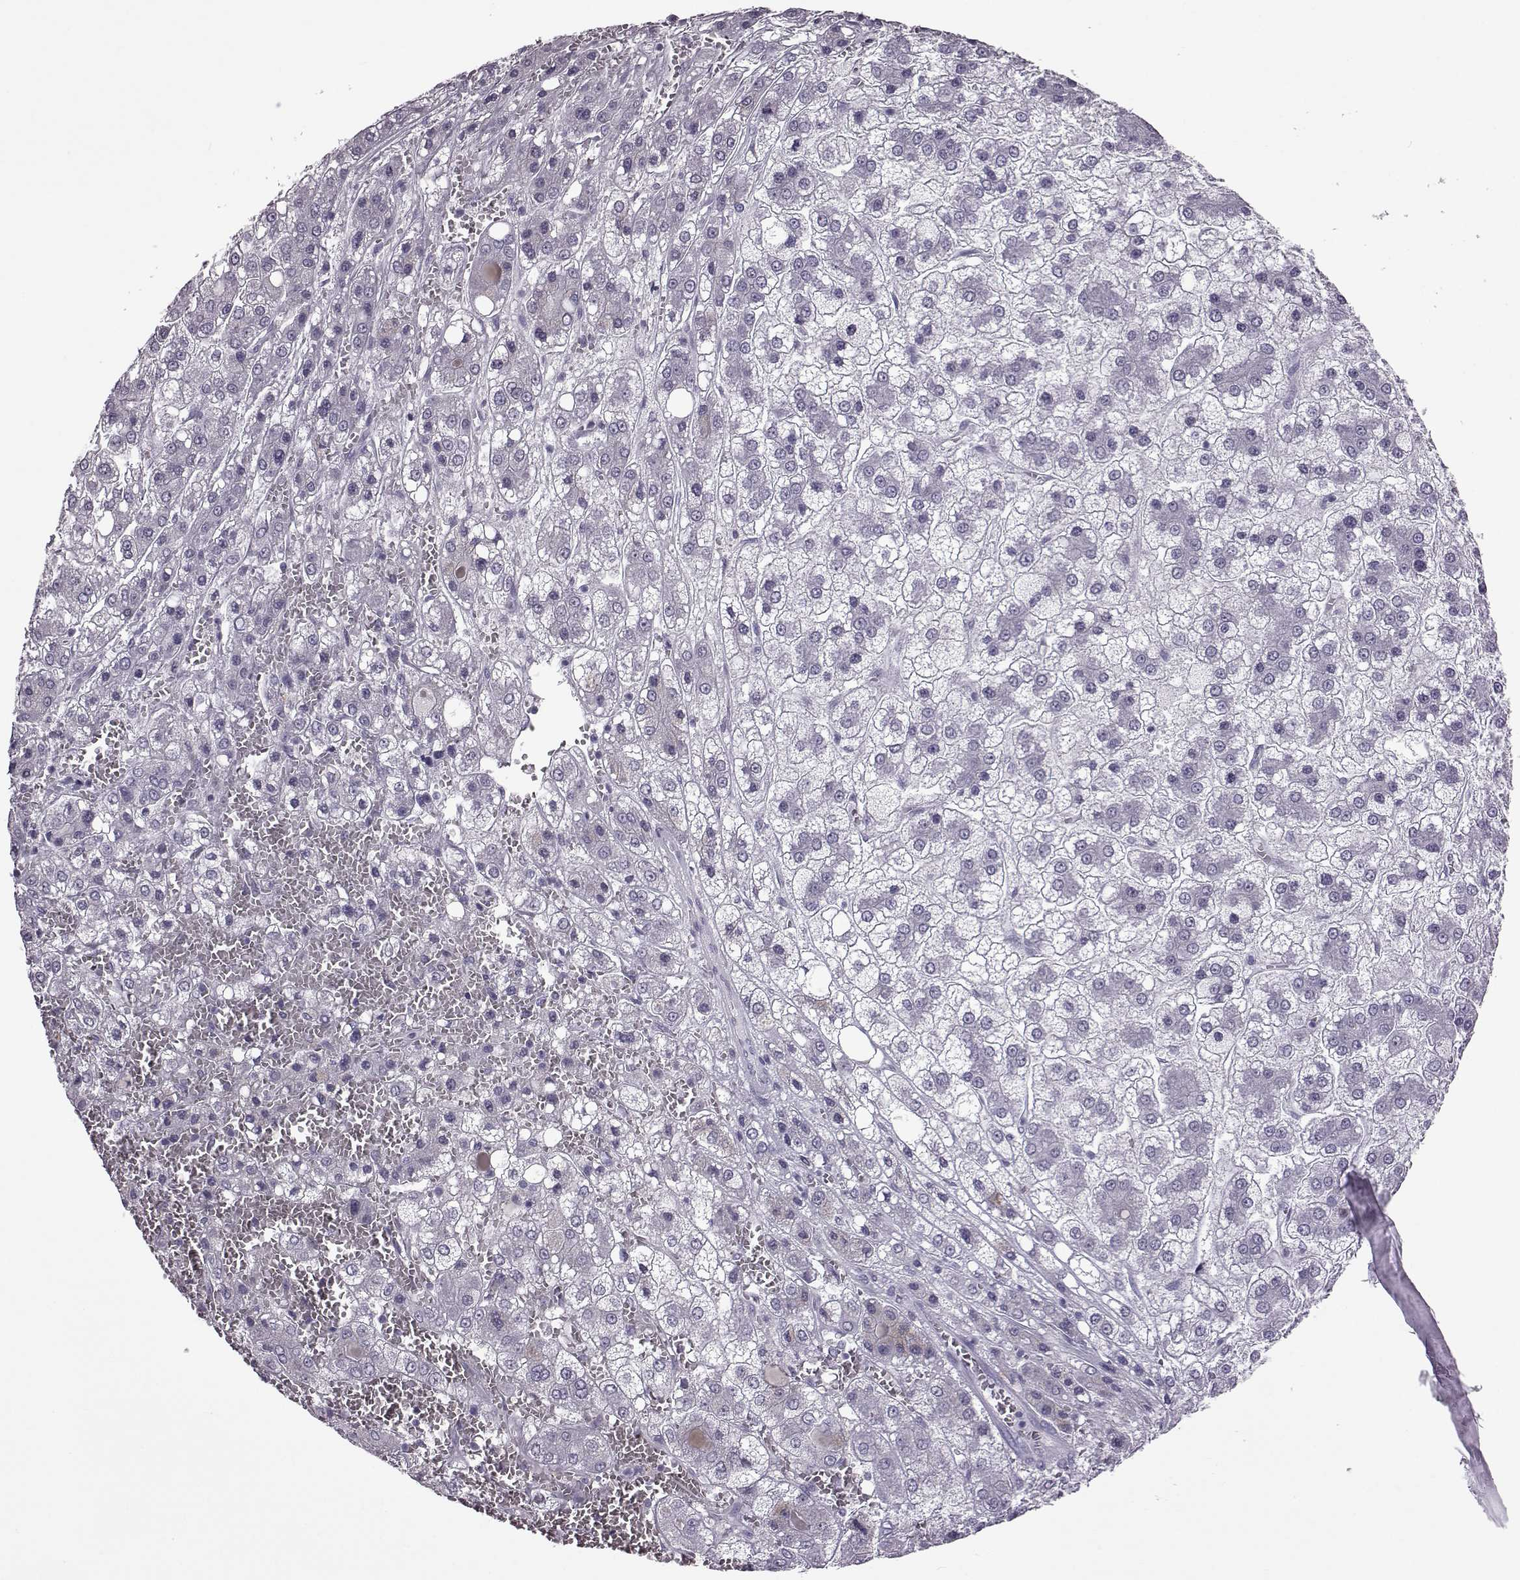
{"staining": {"intensity": "negative", "quantity": "none", "location": "none"}, "tissue": "liver cancer", "cell_type": "Tumor cells", "image_type": "cancer", "snomed": [{"axis": "morphology", "description": "Carcinoma, Hepatocellular, NOS"}, {"axis": "topography", "description": "Liver"}], "caption": "Liver cancer stained for a protein using IHC reveals no expression tumor cells.", "gene": "SLC28A2", "patient": {"sex": "male", "age": 73}}